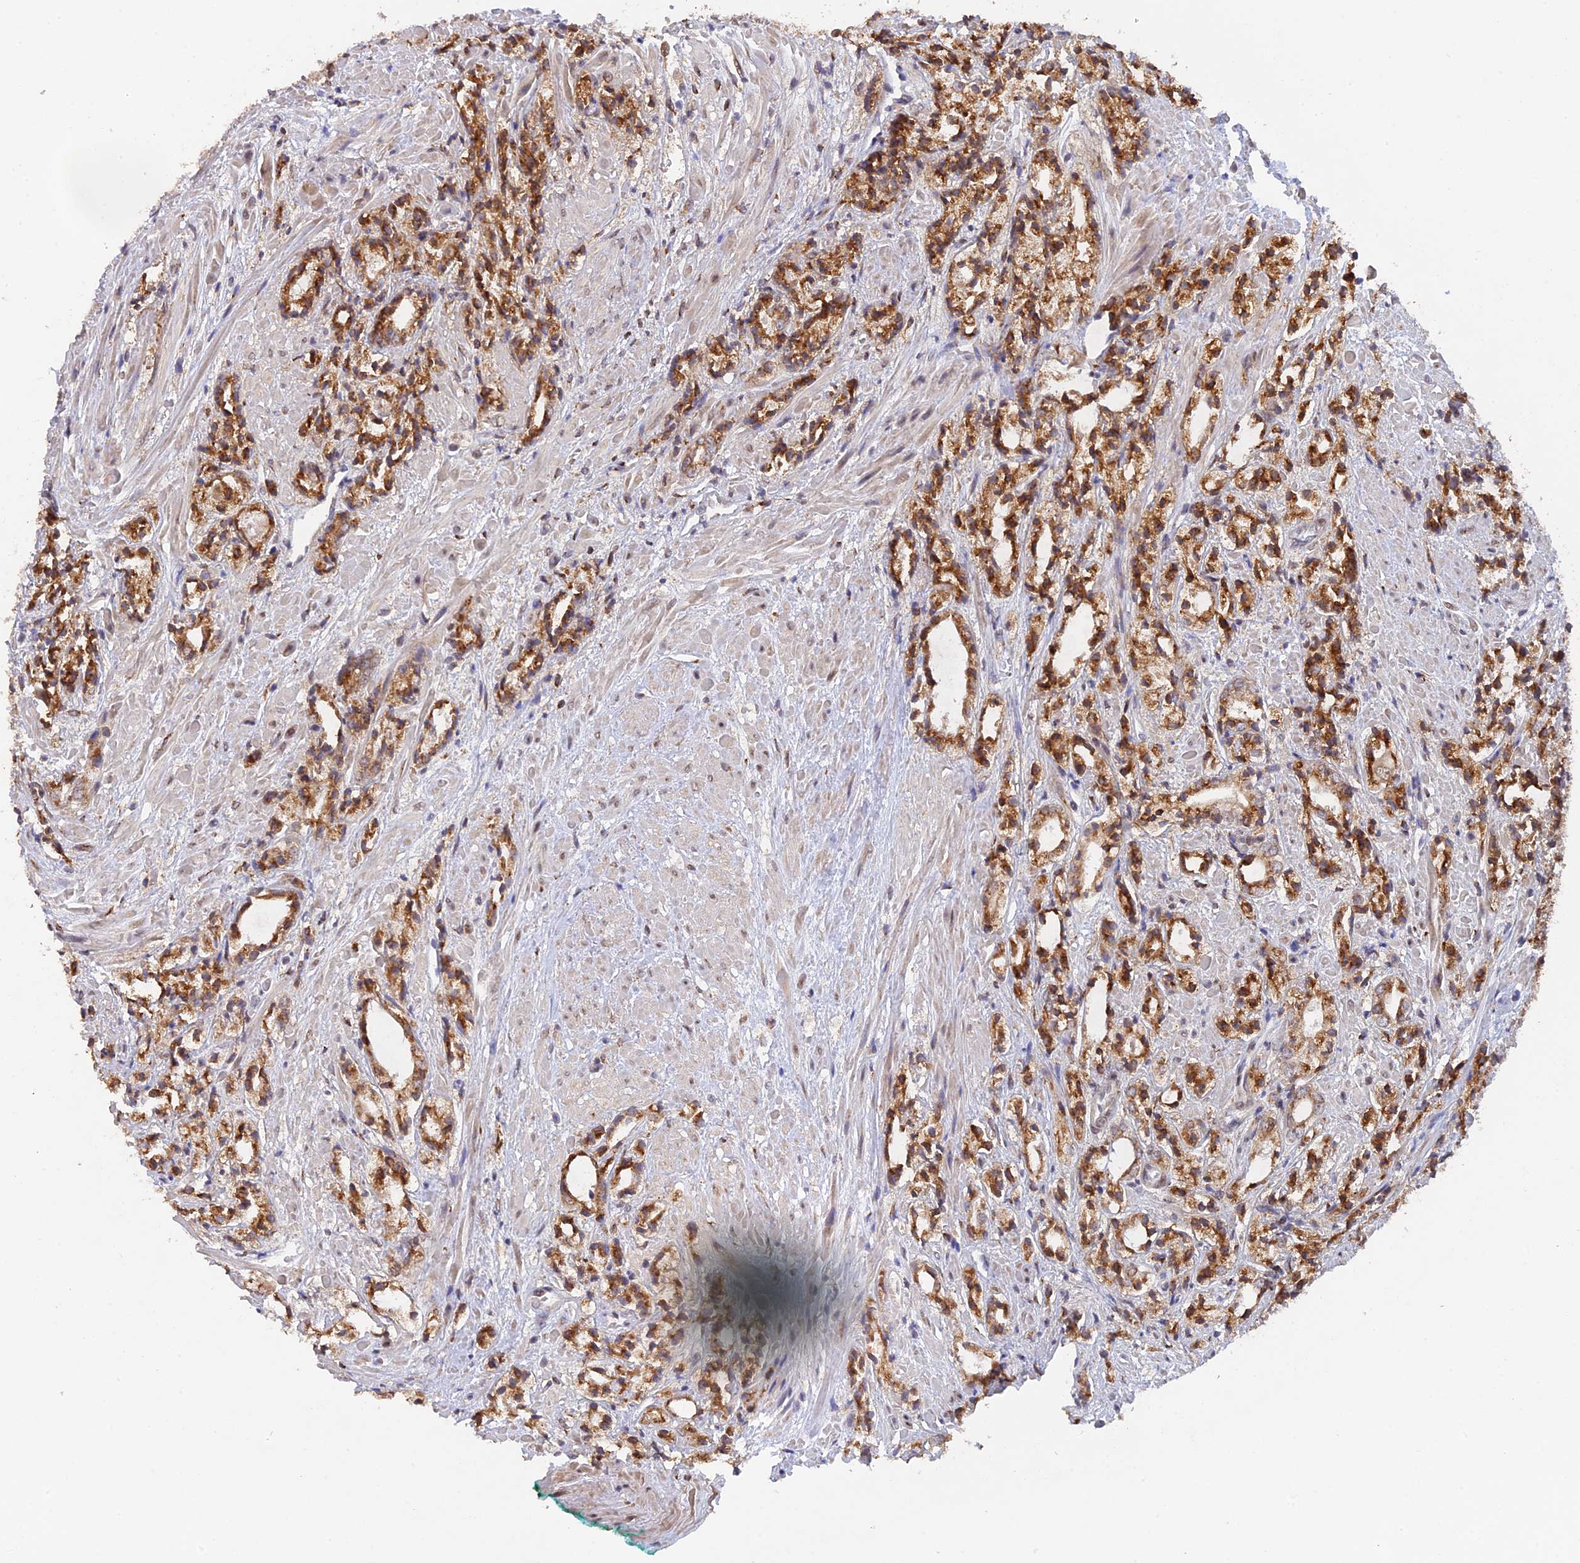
{"staining": {"intensity": "strong", "quantity": ">75%", "location": "cytoplasmic/membranous"}, "tissue": "prostate cancer", "cell_type": "Tumor cells", "image_type": "cancer", "snomed": [{"axis": "morphology", "description": "Adenocarcinoma, High grade"}, {"axis": "topography", "description": "Prostate"}], "caption": "Immunohistochemical staining of human prostate cancer (adenocarcinoma (high-grade)) displays high levels of strong cytoplasmic/membranous protein staining in approximately >75% of tumor cells.", "gene": "SNX17", "patient": {"sex": "male", "age": 50}}